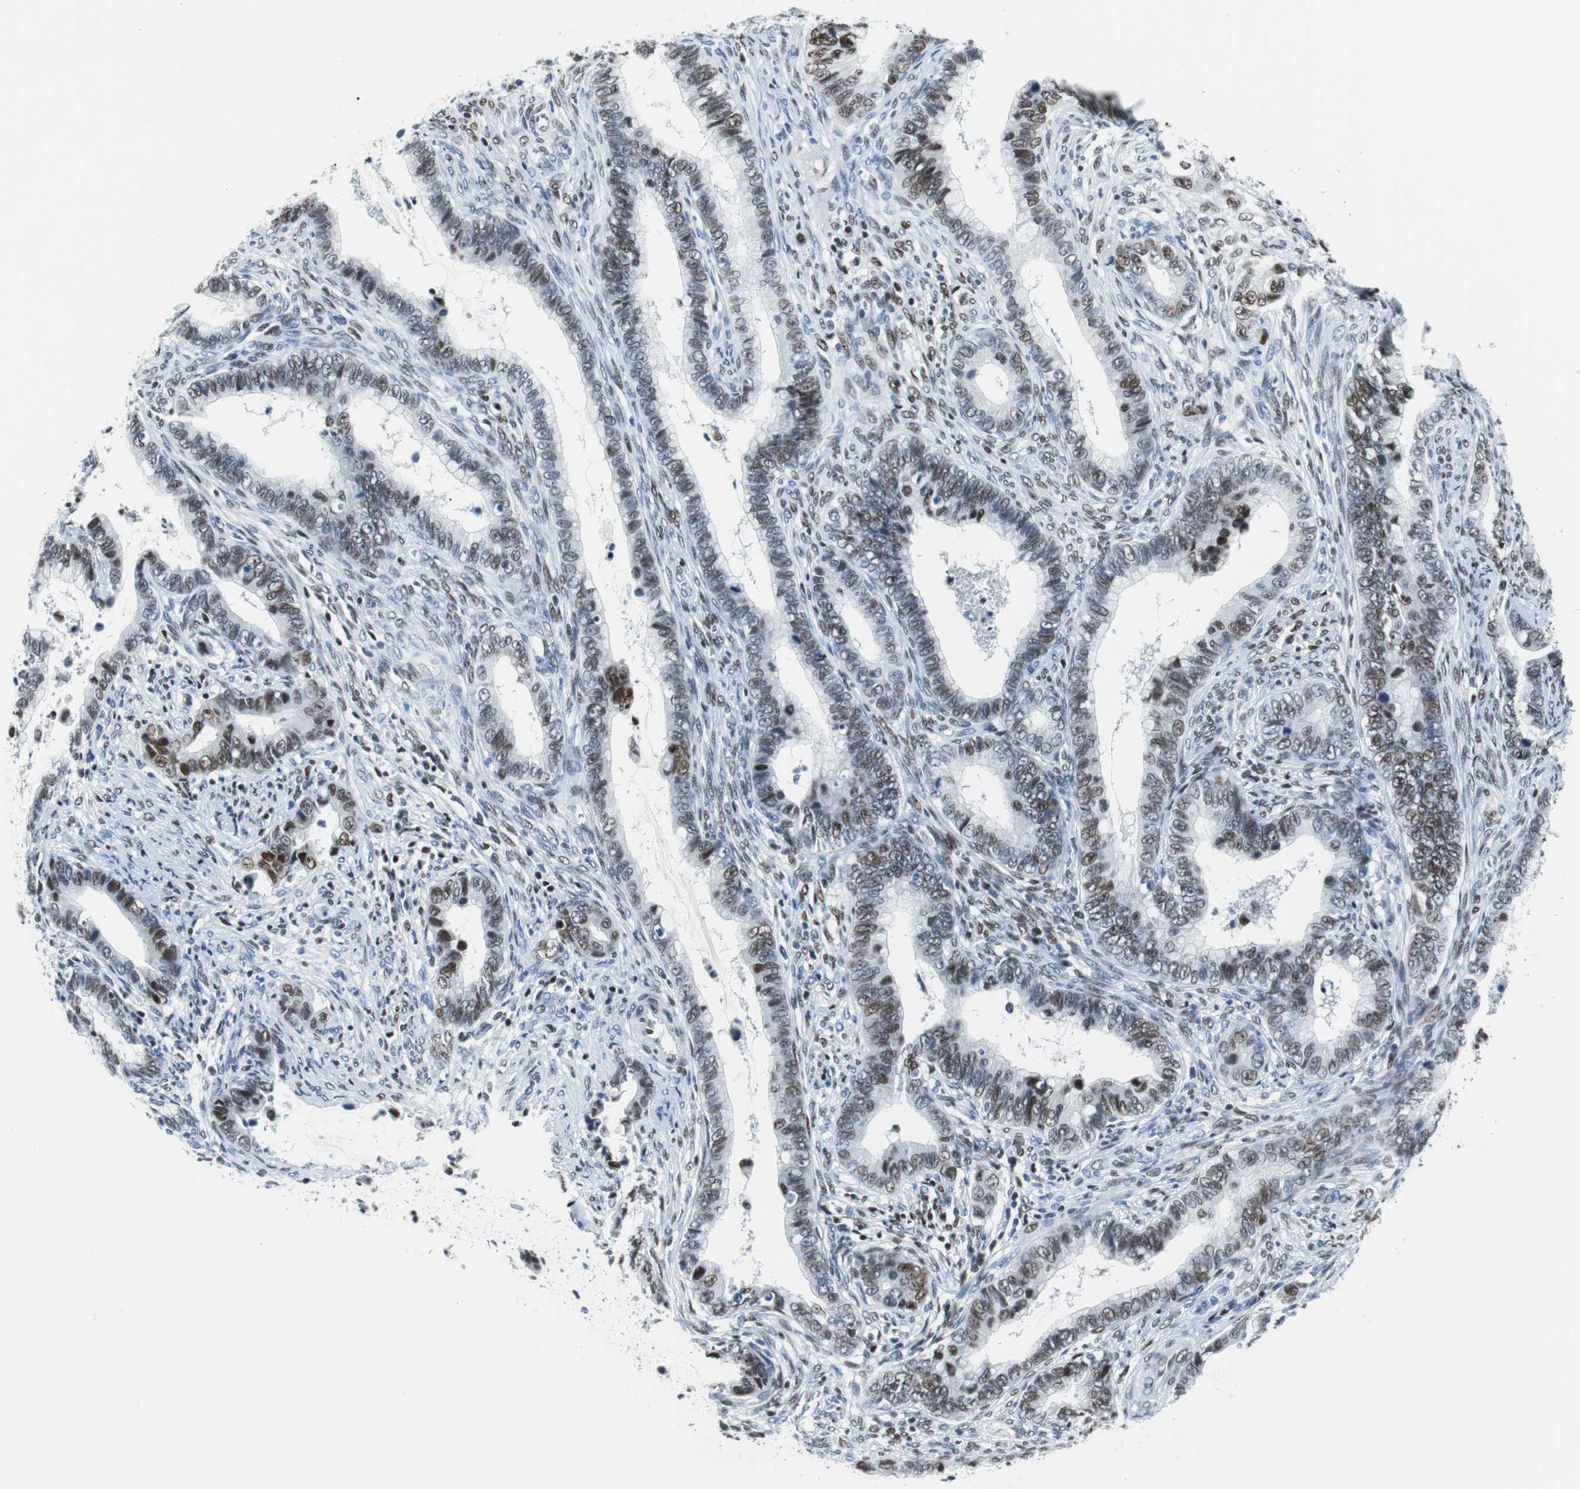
{"staining": {"intensity": "moderate", "quantity": ">75%", "location": "nuclear"}, "tissue": "cervical cancer", "cell_type": "Tumor cells", "image_type": "cancer", "snomed": [{"axis": "morphology", "description": "Adenocarcinoma, NOS"}, {"axis": "topography", "description": "Cervix"}], "caption": "Brown immunohistochemical staining in cervical cancer exhibits moderate nuclear positivity in about >75% of tumor cells. (DAB = brown stain, brightfield microscopy at high magnification).", "gene": "JUN", "patient": {"sex": "female", "age": 44}}